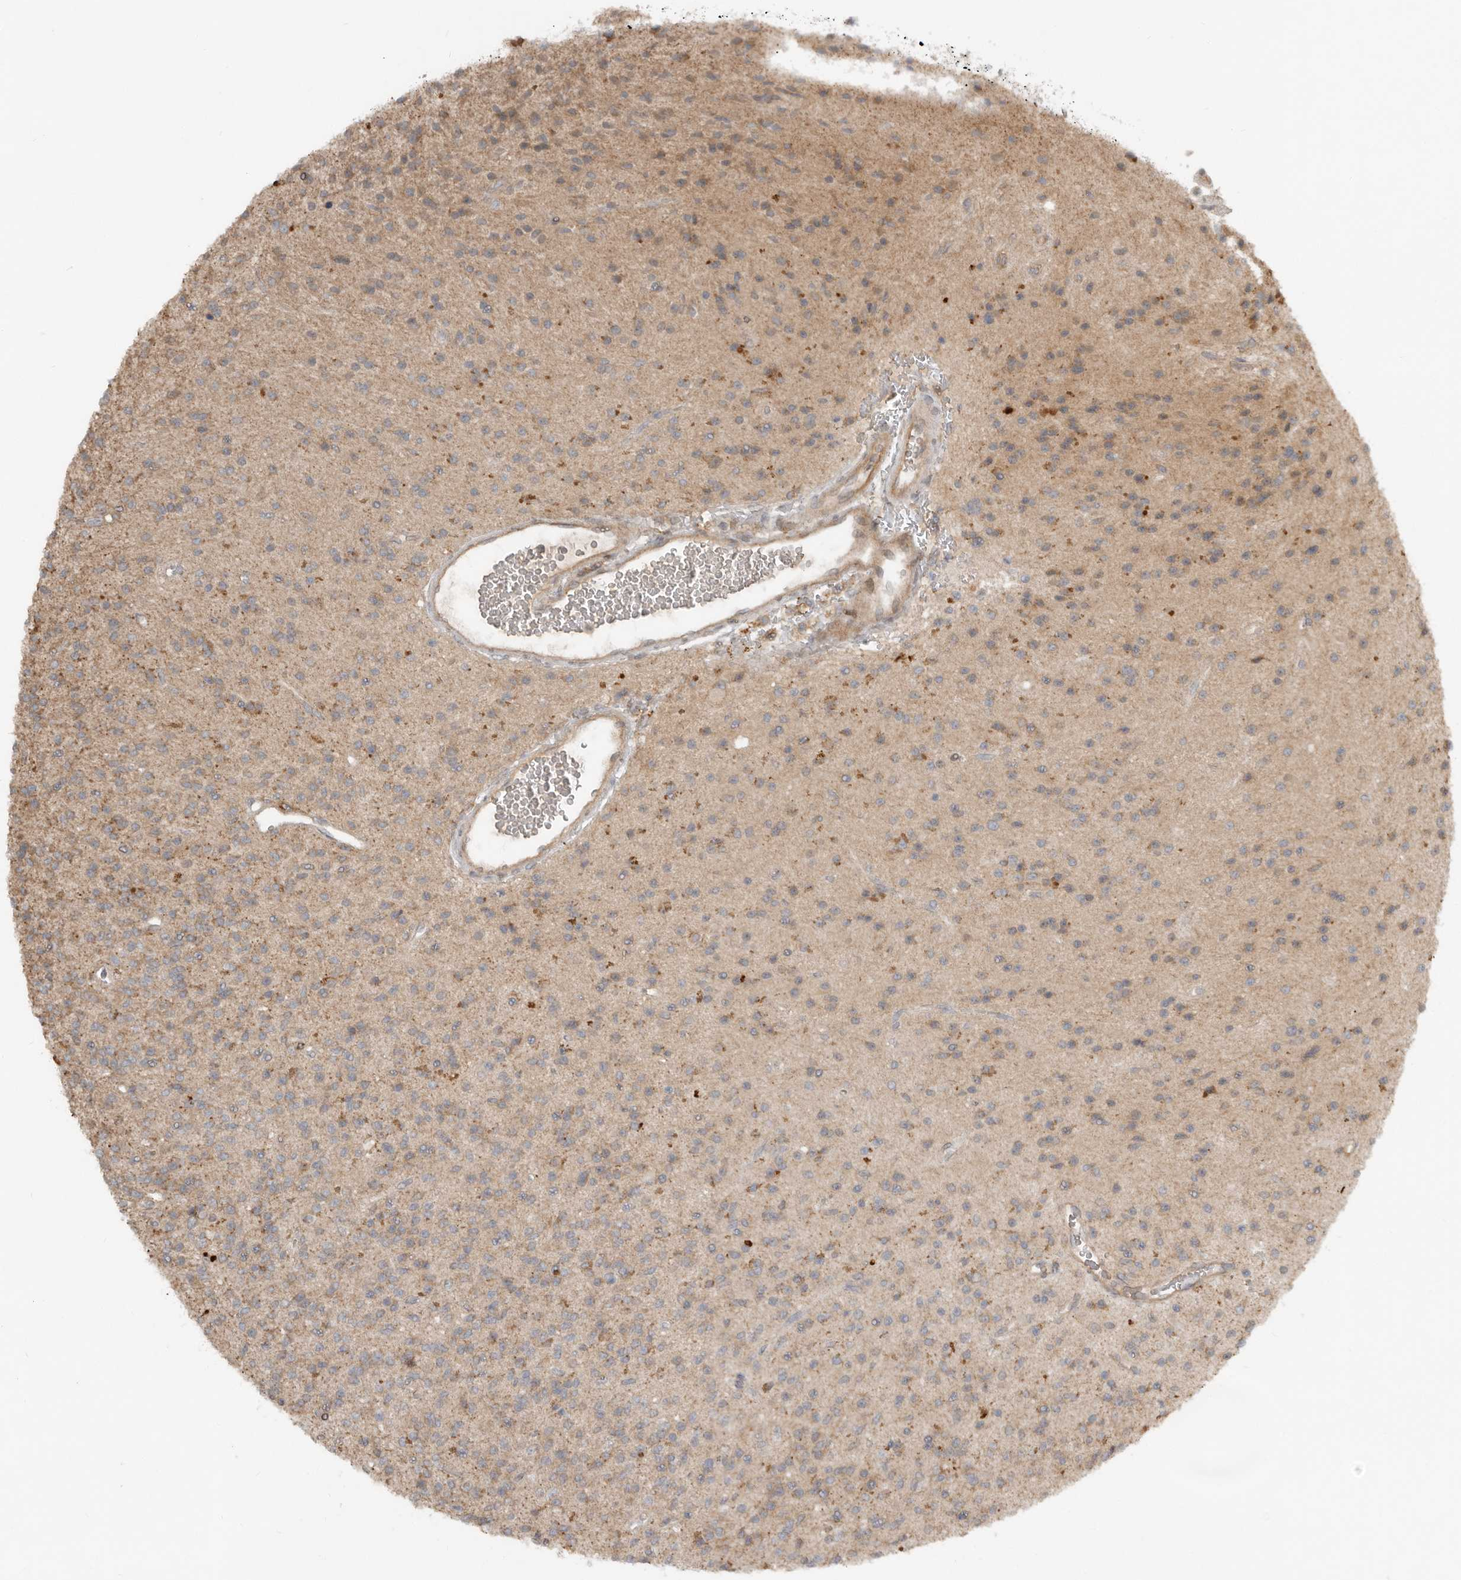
{"staining": {"intensity": "weak", "quantity": "25%-75%", "location": "cytoplasmic/membranous"}, "tissue": "glioma", "cell_type": "Tumor cells", "image_type": "cancer", "snomed": [{"axis": "morphology", "description": "Glioma, malignant, High grade"}, {"axis": "topography", "description": "Brain"}], "caption": "DAB immunohistochemical staining of human glioma demonstrates weak cytoplasmic/membranous protein positivity in approximately 25%-75% of tumor cells. The staining was performed using DAB, with brown indicating positive protein expression. Nuclei are stained blue with hematoxylin.", "gene": "TEAD3", "patient": {"sex": "male", "age": 34}}